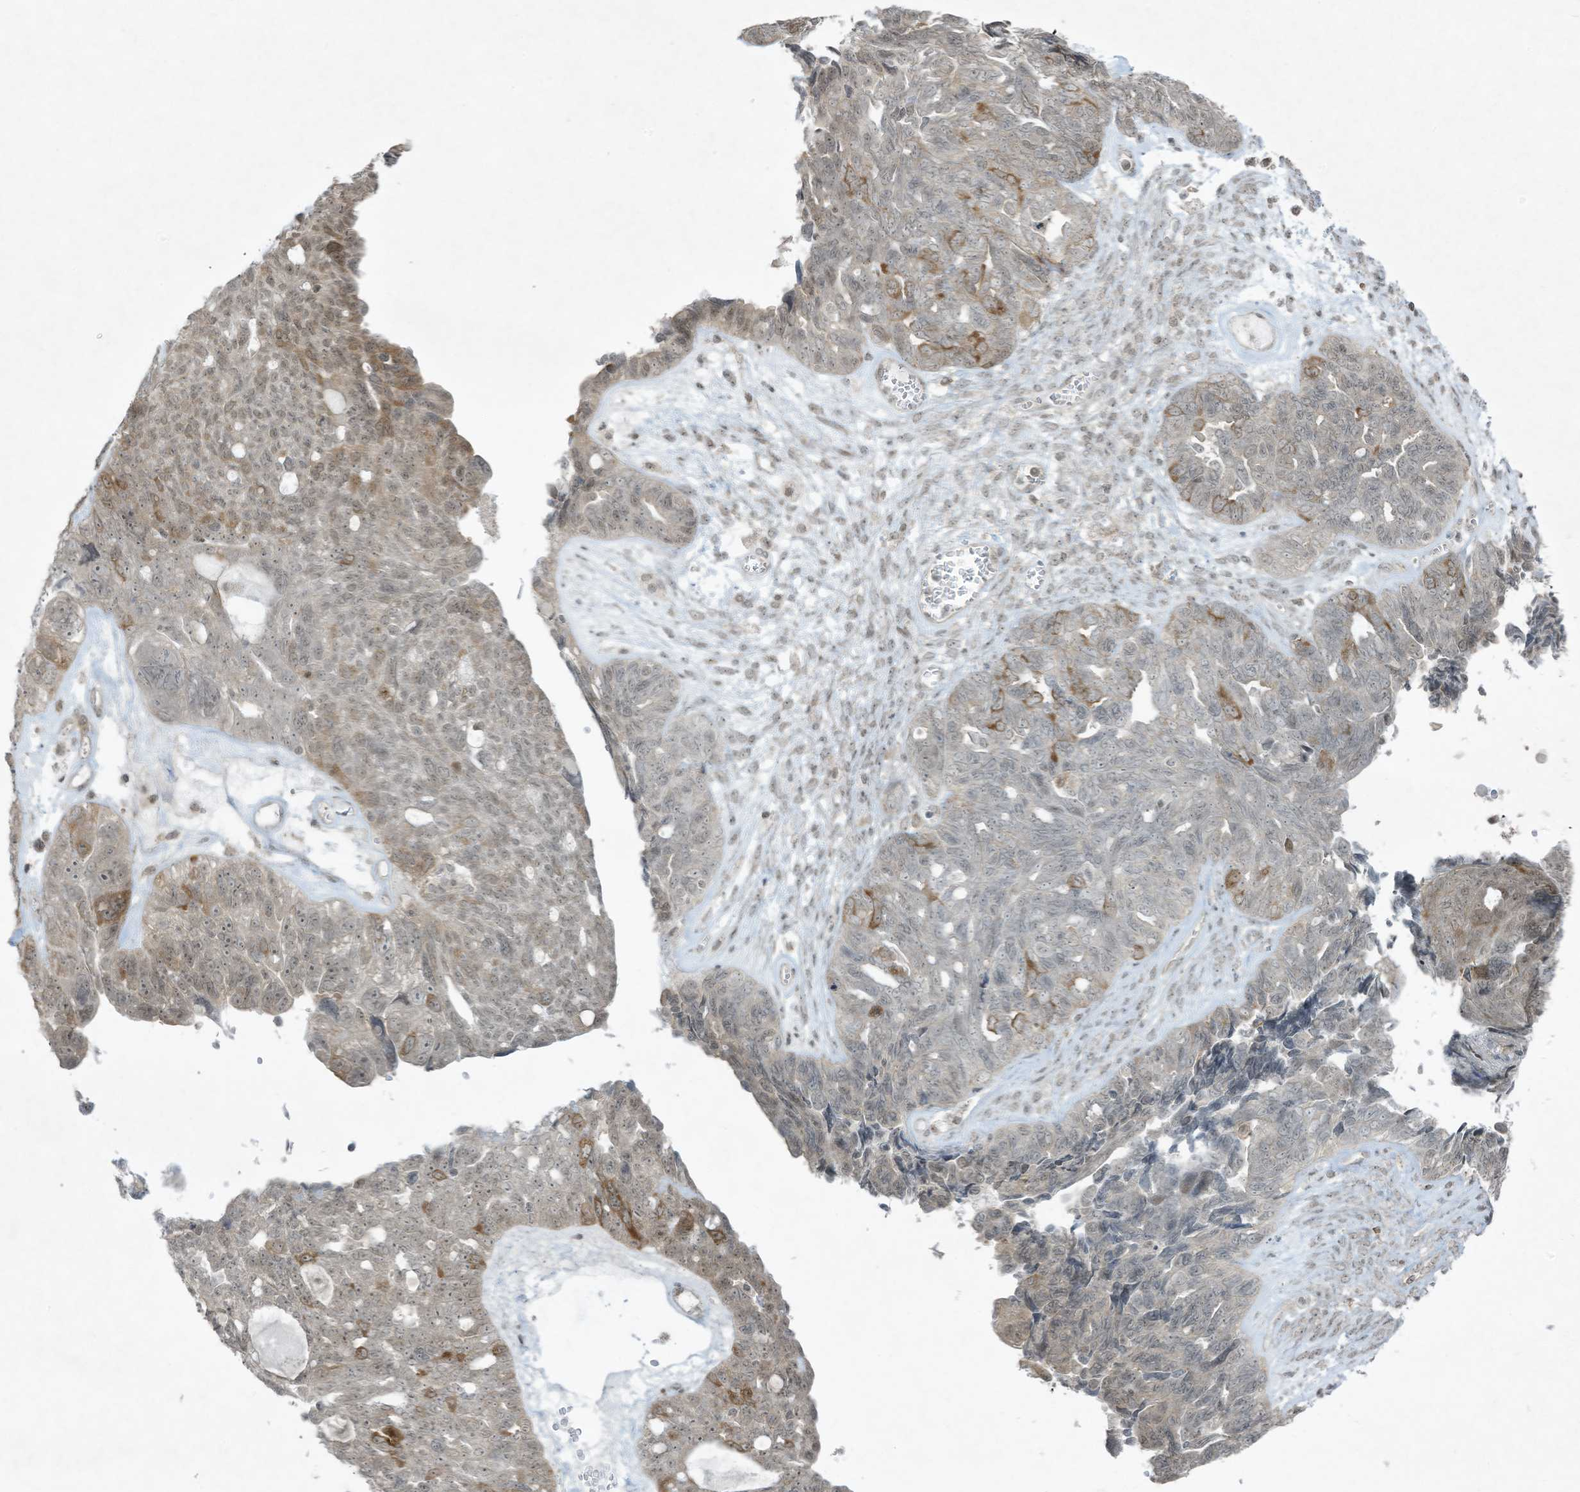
{"staining": {"intensity": "moderate", "quantity": "<25%", "location": "cytoplasmic/membranous,nuclear"}, "tissue": "ovarian cancer", "cell_type": "Tumor cells", "image_type": "cancer", "snomed": [{"axis": "morphology", "description": "Cystadenocarcinoma, serous, NOS"}, {"axis": "topography", "description": "Ovary"}], "caption": "Ovarian cancer (serous cystadenocarcinoma) was stained to show a protein in brown. There is low levels of moderate cytoplasmic/membranous and nuclear staining in approximately <25% of tumor cells. (IHC, brightfield microscopy, high magnification).", "gene": "ZNF263", "patient": {"sex": "female", "age": 79}}